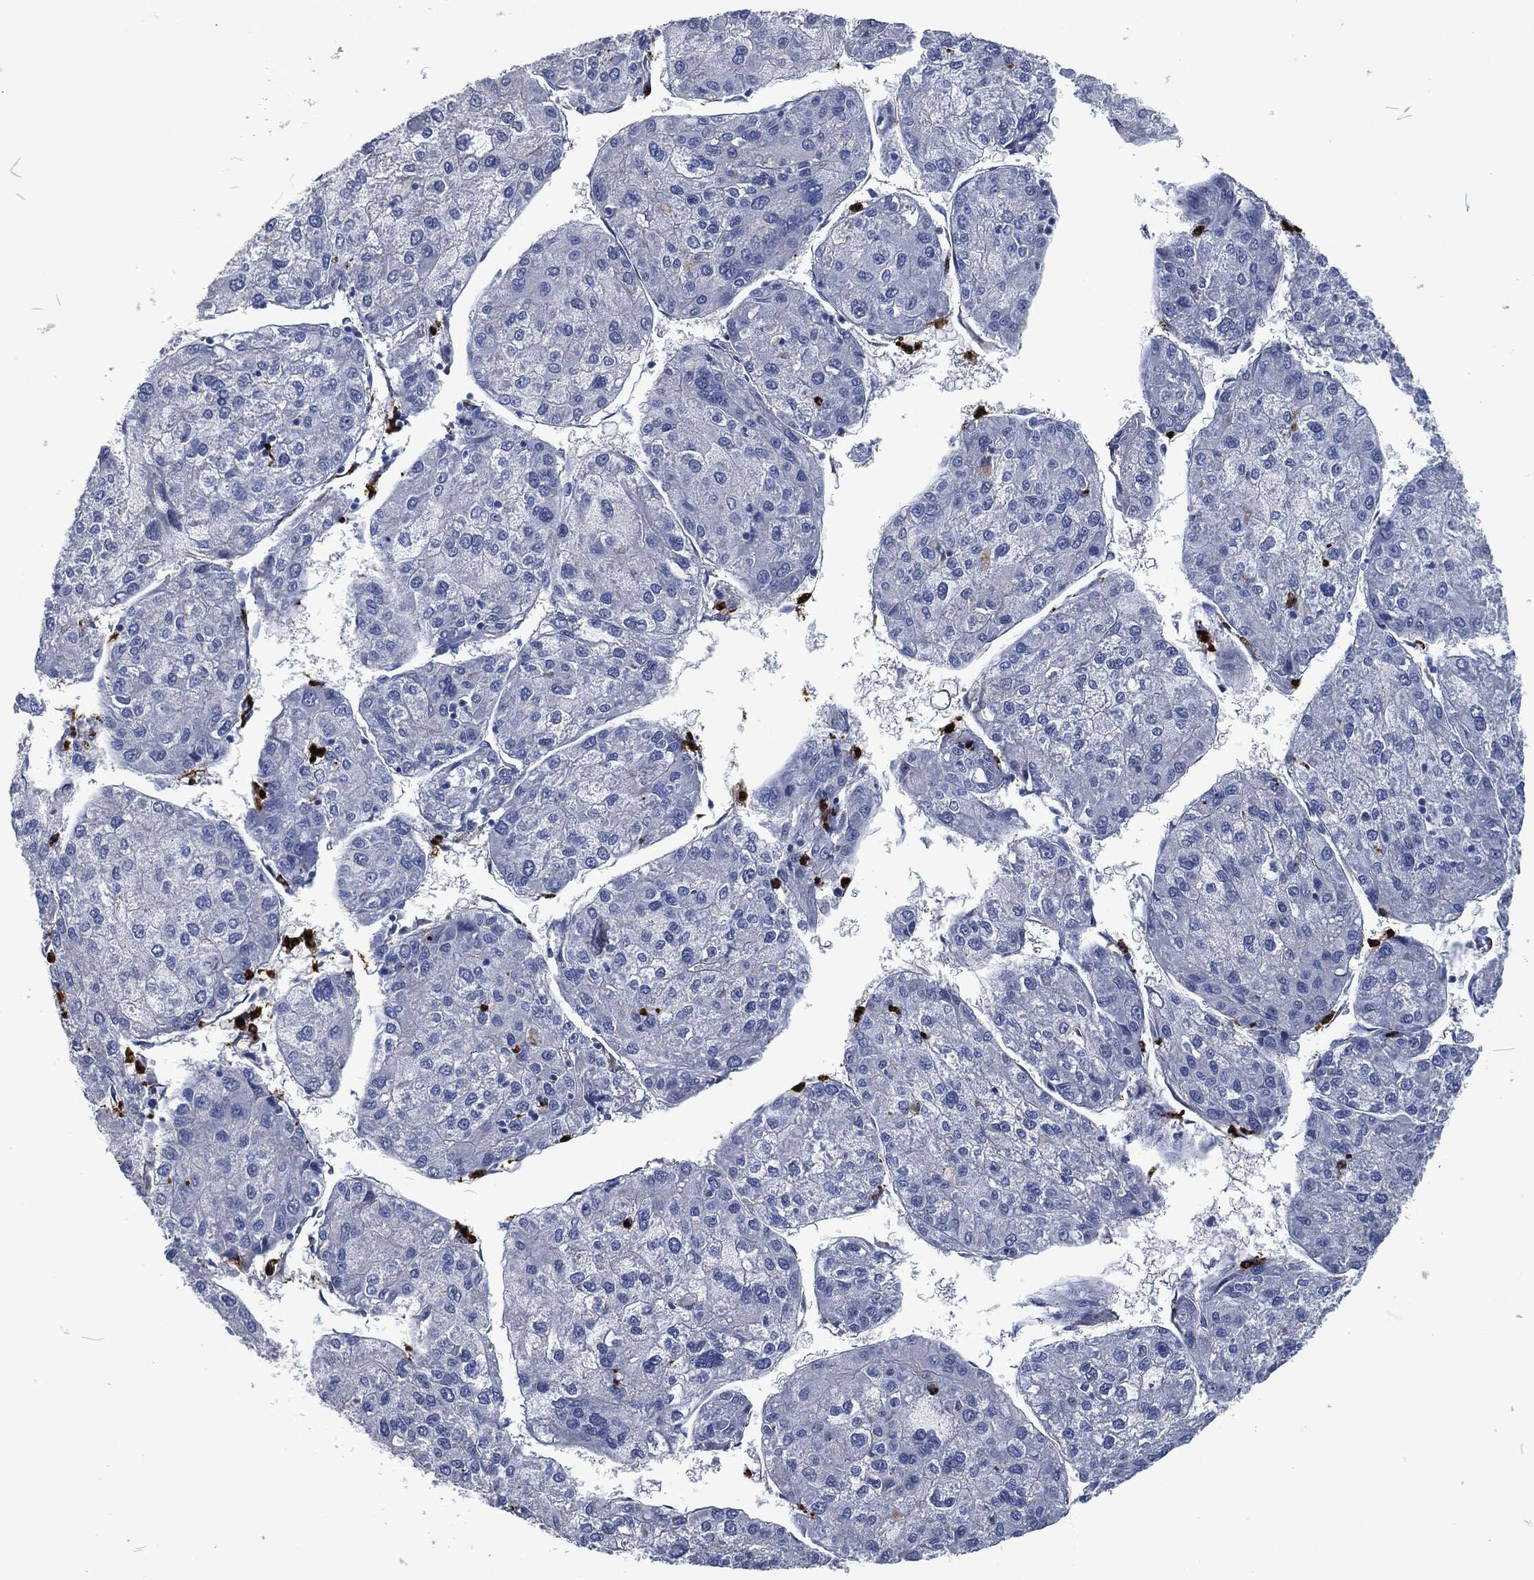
{"staining": {"intensity": "negative", "quantity": "none", "location": "none"}, "tissue": "liver cancer", "cell_type": "Tumor cells", "image_type": "cancer", "snomed": [{"axis": "morphology", "description": "Carcinoma, Hepatocellular, NOS"}, {"axis": "topography", "description": "Liver"}], "caption": "The image reveals no staining of tumor cells in liver cancer. Brightfield microscopy of IHC stained with DAB (3,3'-diaminobenzidine) (brown) and hematoxylin (blue), captured at high magnification.", "gene": "MPO", "patient": {"sex": "male", "age": 43}}